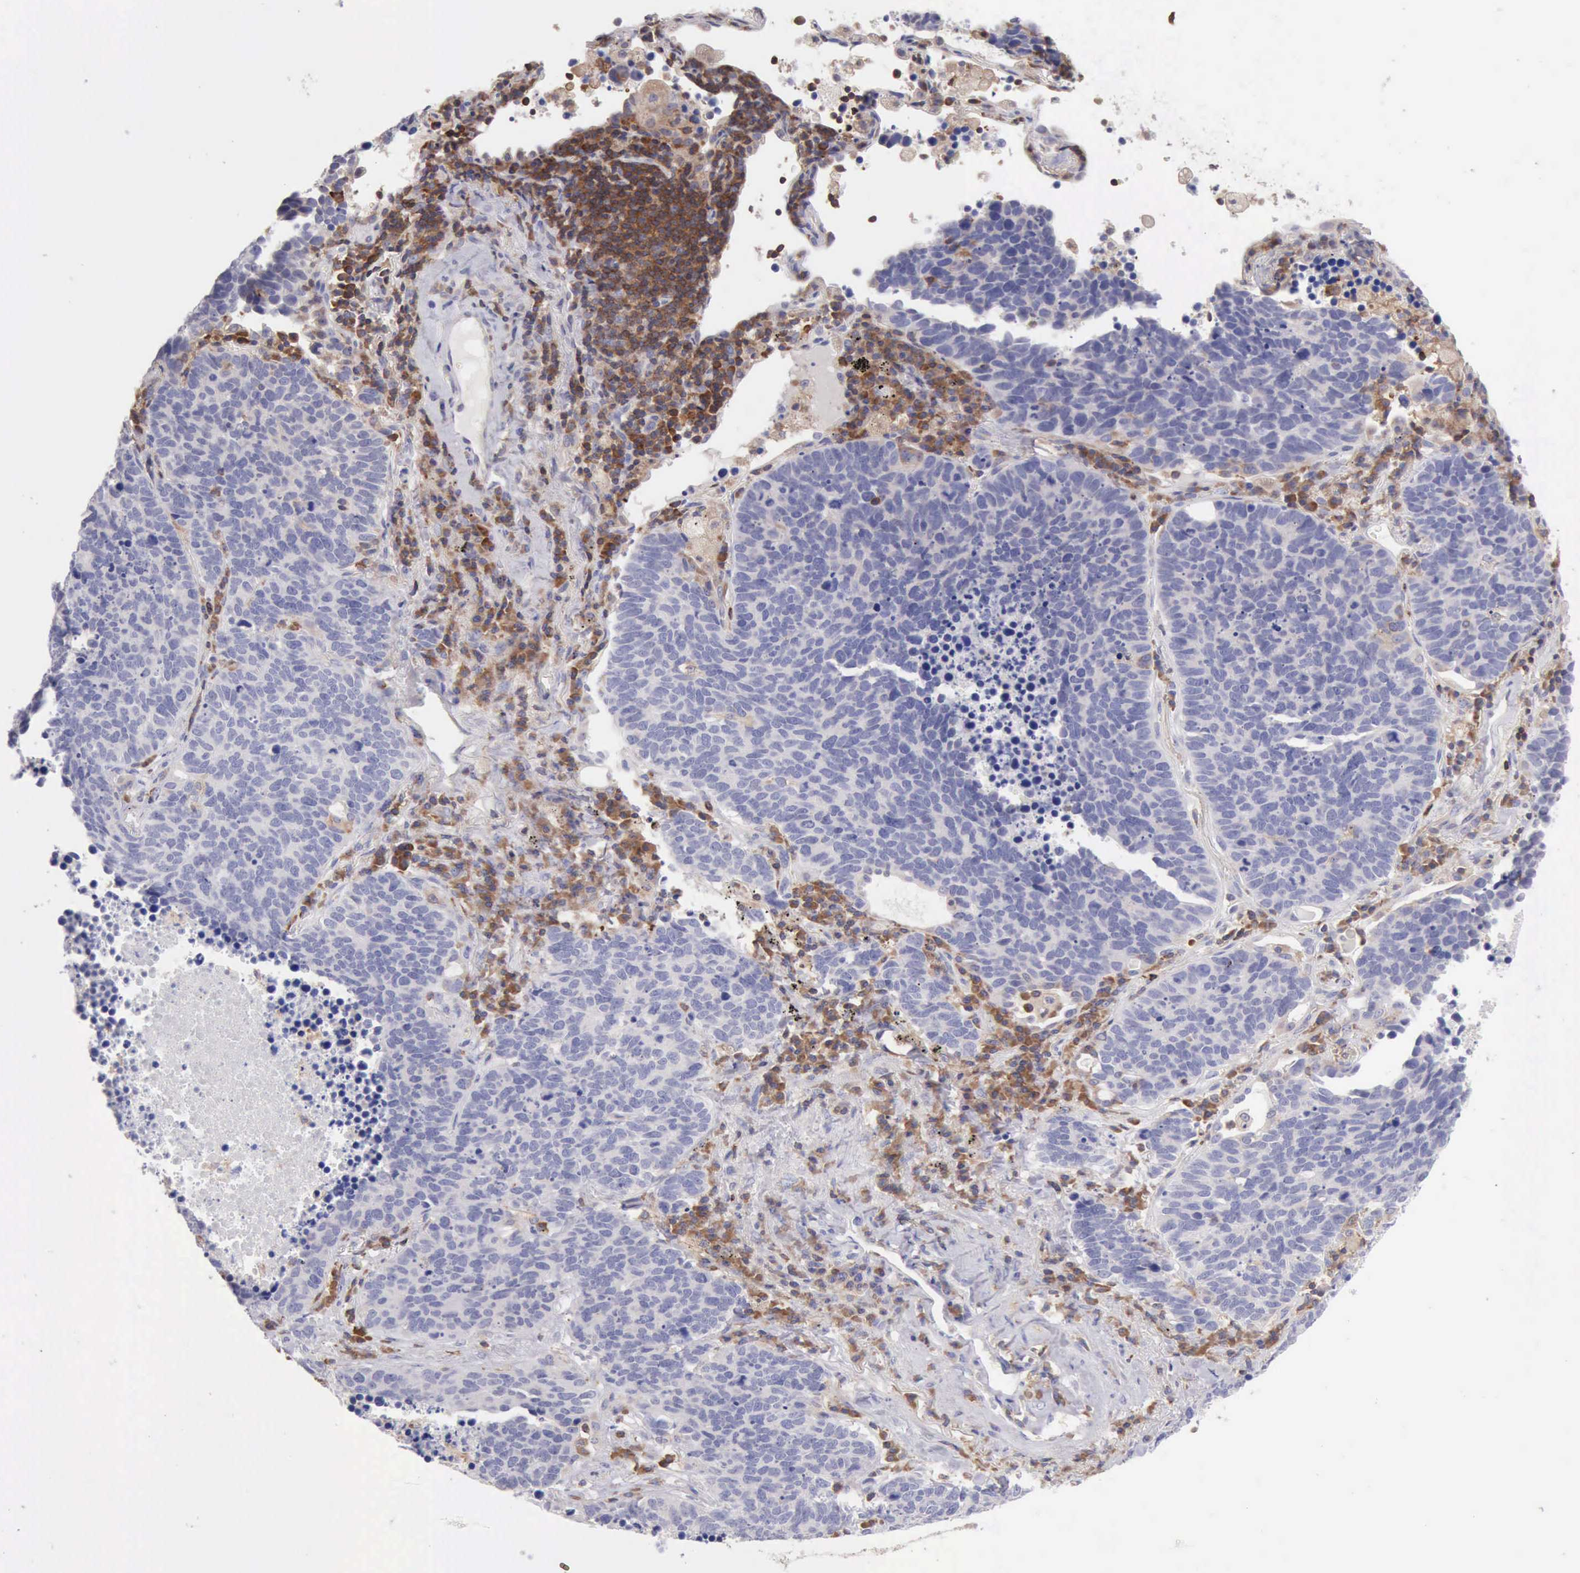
{"staining": {"intensity": "moderate", "quantity": "<25%", "location": "cytoplasmic/membranous"}, "tissue": "lung cancer", "cell_type": "Tumor cells", "image_type": "cancer", "snomed": [{"axis": "morphology", "description": "Neoplasm, malignant, NOS"}, {"axis": "topography", "description": "Lung"}], "caption": "Immunohistochemistry of lung cancer displays low levels of moderate cytoplasmic/membranous positivity in approximately <25% of tumor cells.", "gene": "SASH3", "patient": {"sex": "female", "age": 75}}